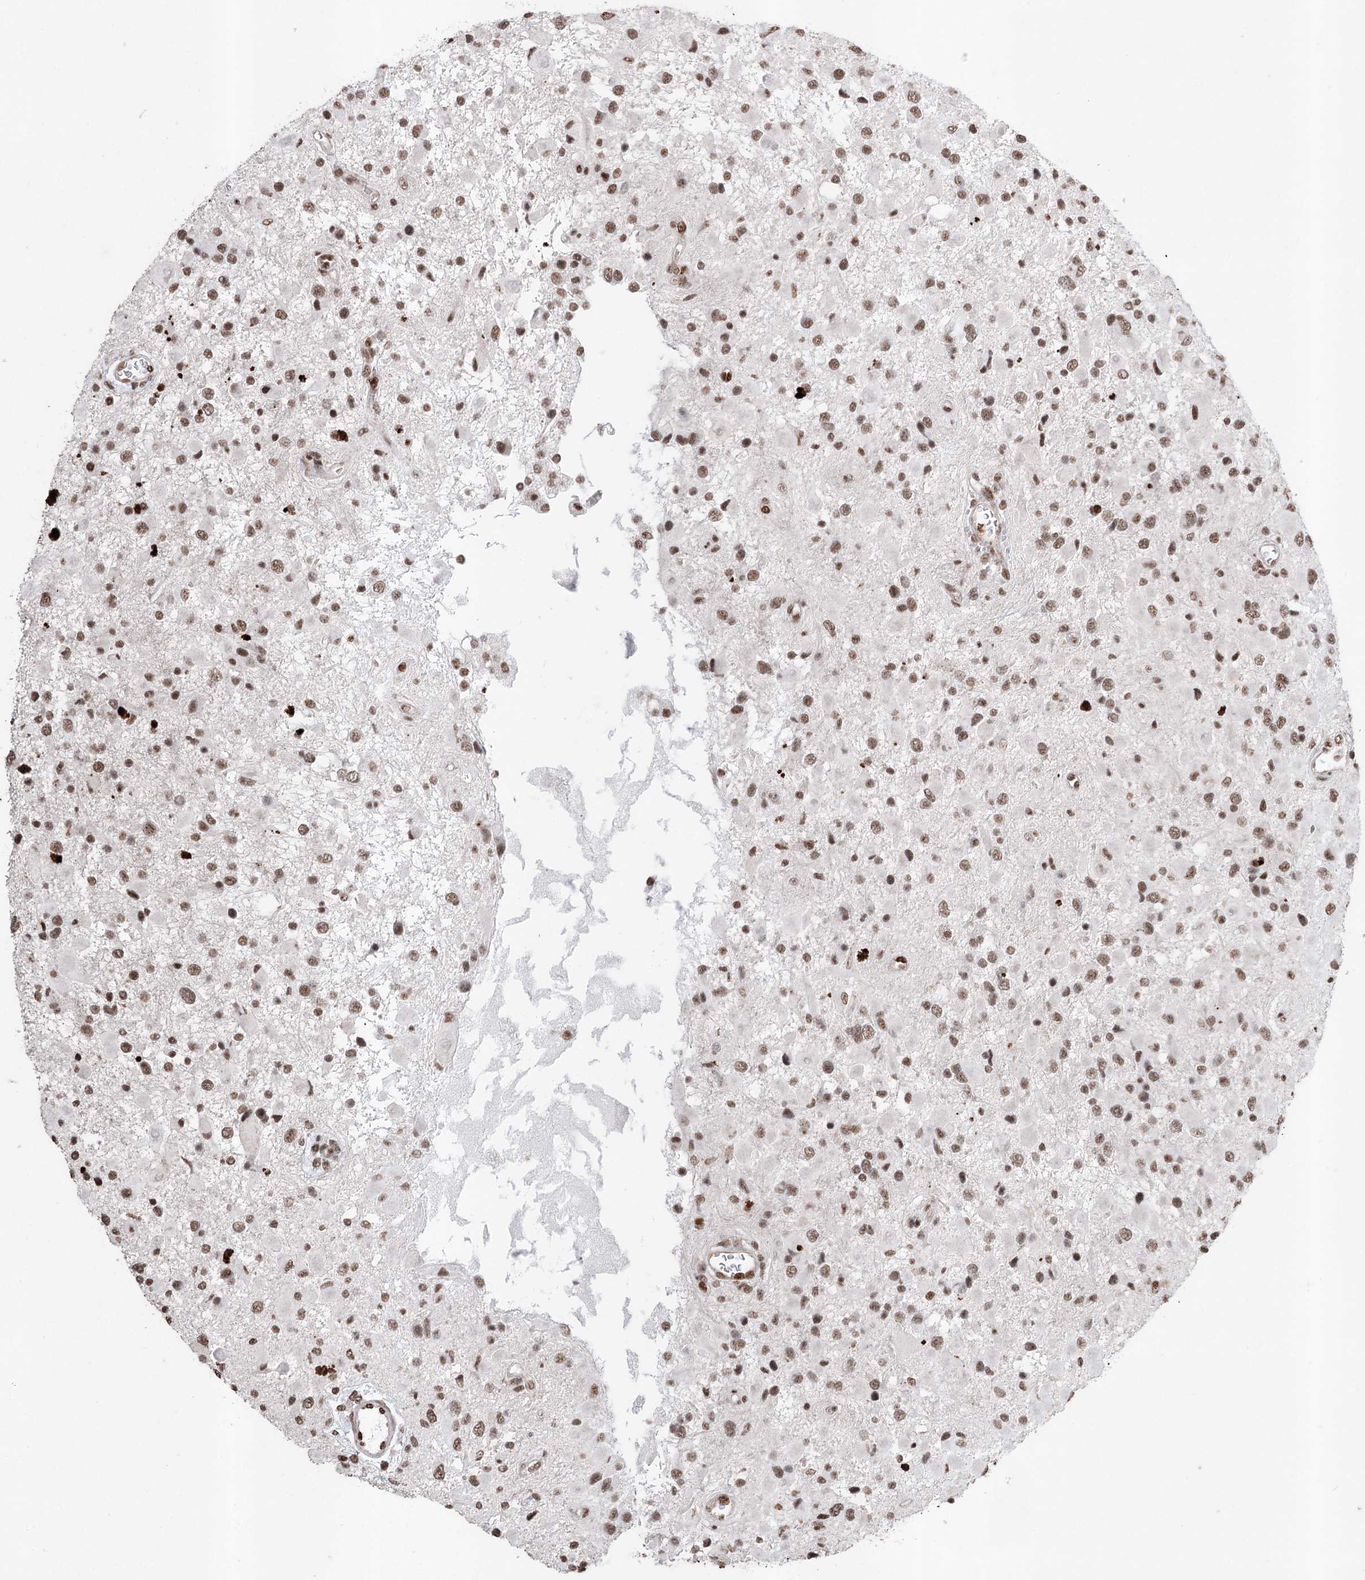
{"staining": {"intensity": "moderate", "quantity": ">75%", "location": "nuclear"}, "tissue": "glioma", "cell_type": "Tumor cells", "image_type": "cancer", "snomed": [{"axis": "morphology", "description": "Glioma, malignant, High grade"}, {"axis": "topography", "description": "Brain"}], "caption": "This is an image of IHC staining of high-grade glioma (malignant), which shows moderate expression in the nuclear of tumor cells.", "gene": "PDCD4", "patient": {"sex": "male", "age": 53}}